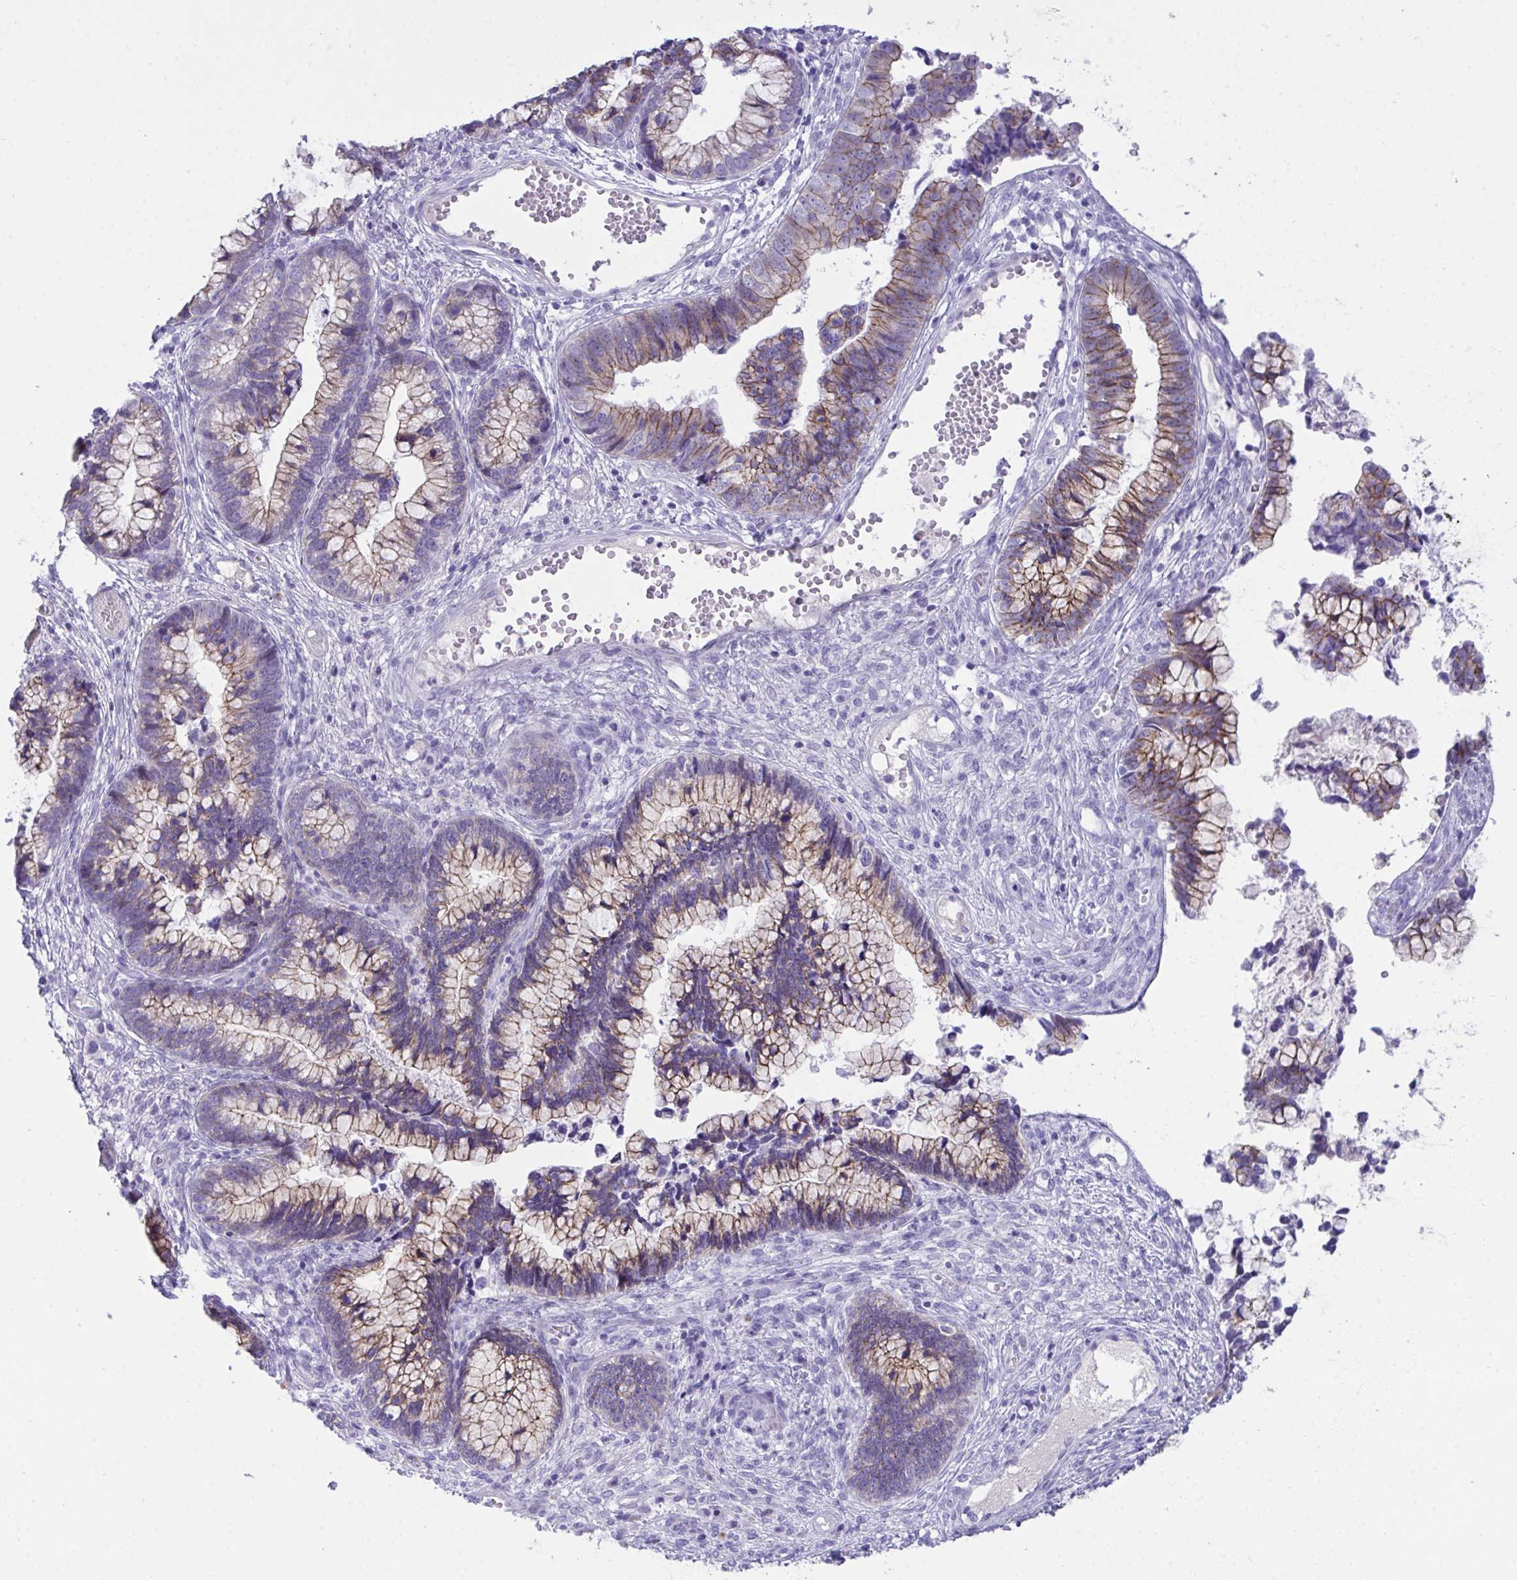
{"staining": {"intensity": "weak", "quantity": "25%-75%", "location": "cytoplasmic/membranous"}, "tissue": "cervical cancer", "cell_type": "Tumor cells", "image_type": "cancer", "snomed": [{"axis": "morphology", "description": "Adenocarcinoma, NOS"}, {"axis": "topography", "description": "Cervix"}], "caption": "An immunohistochemistry photomicrograph of tumor tissue is shown. Protein staining in brown highlights weak cytoplasmic/membranous positivity in cervical cancer (adenocarcinoma) within tumor cells.", "gene": "GLB1L2", "patient": {"sex": "female", "age": 44}}